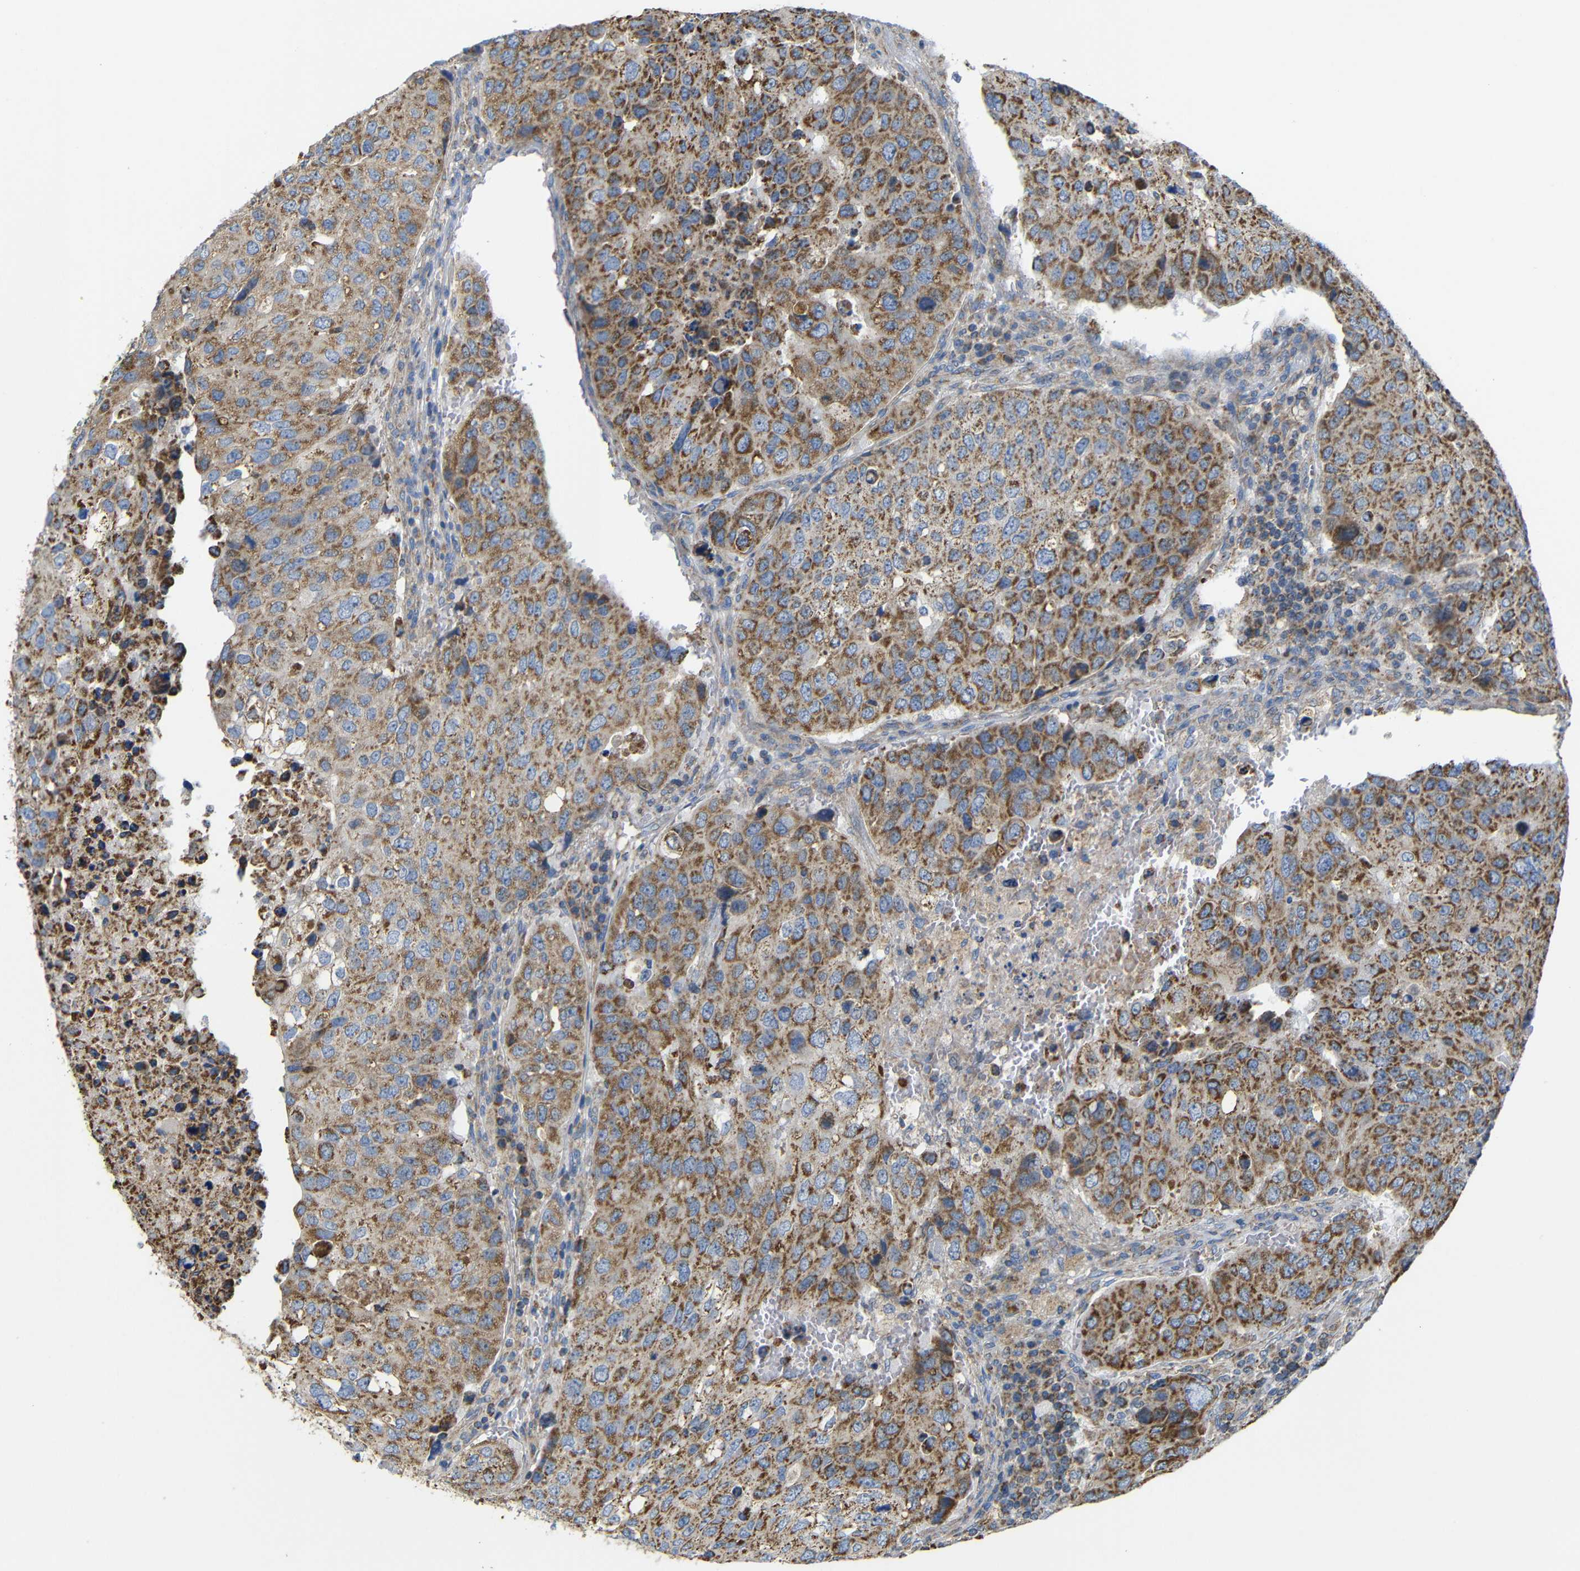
{"staining": {"intensity": "strong", "quantity": ">75%", "location": "cytoplasmic/membranous"}, "tissue": "urothelial cancer", "cell_type": "Tumor cells", "image_type": "cancer", "snomed": [{"axis": "morphology", "description": "Urothelial carcinoma, High grade"}, {"axis": "topography", "description": "Lymph node"}, {"axis": "topography", "description": "Urinary bladder"}], "caption": "Tumor cells reveal strong cytoplasmic/membranous positivity in approximately >75% of cells in urothelial carcinoma (high-grade). Using DAB (brown) and hematoxylin (blue) stains, captured at high magnification using brightfield microscopy.", "gene": "FAM171B", "patient": {"sex": "male", "age": 51}}